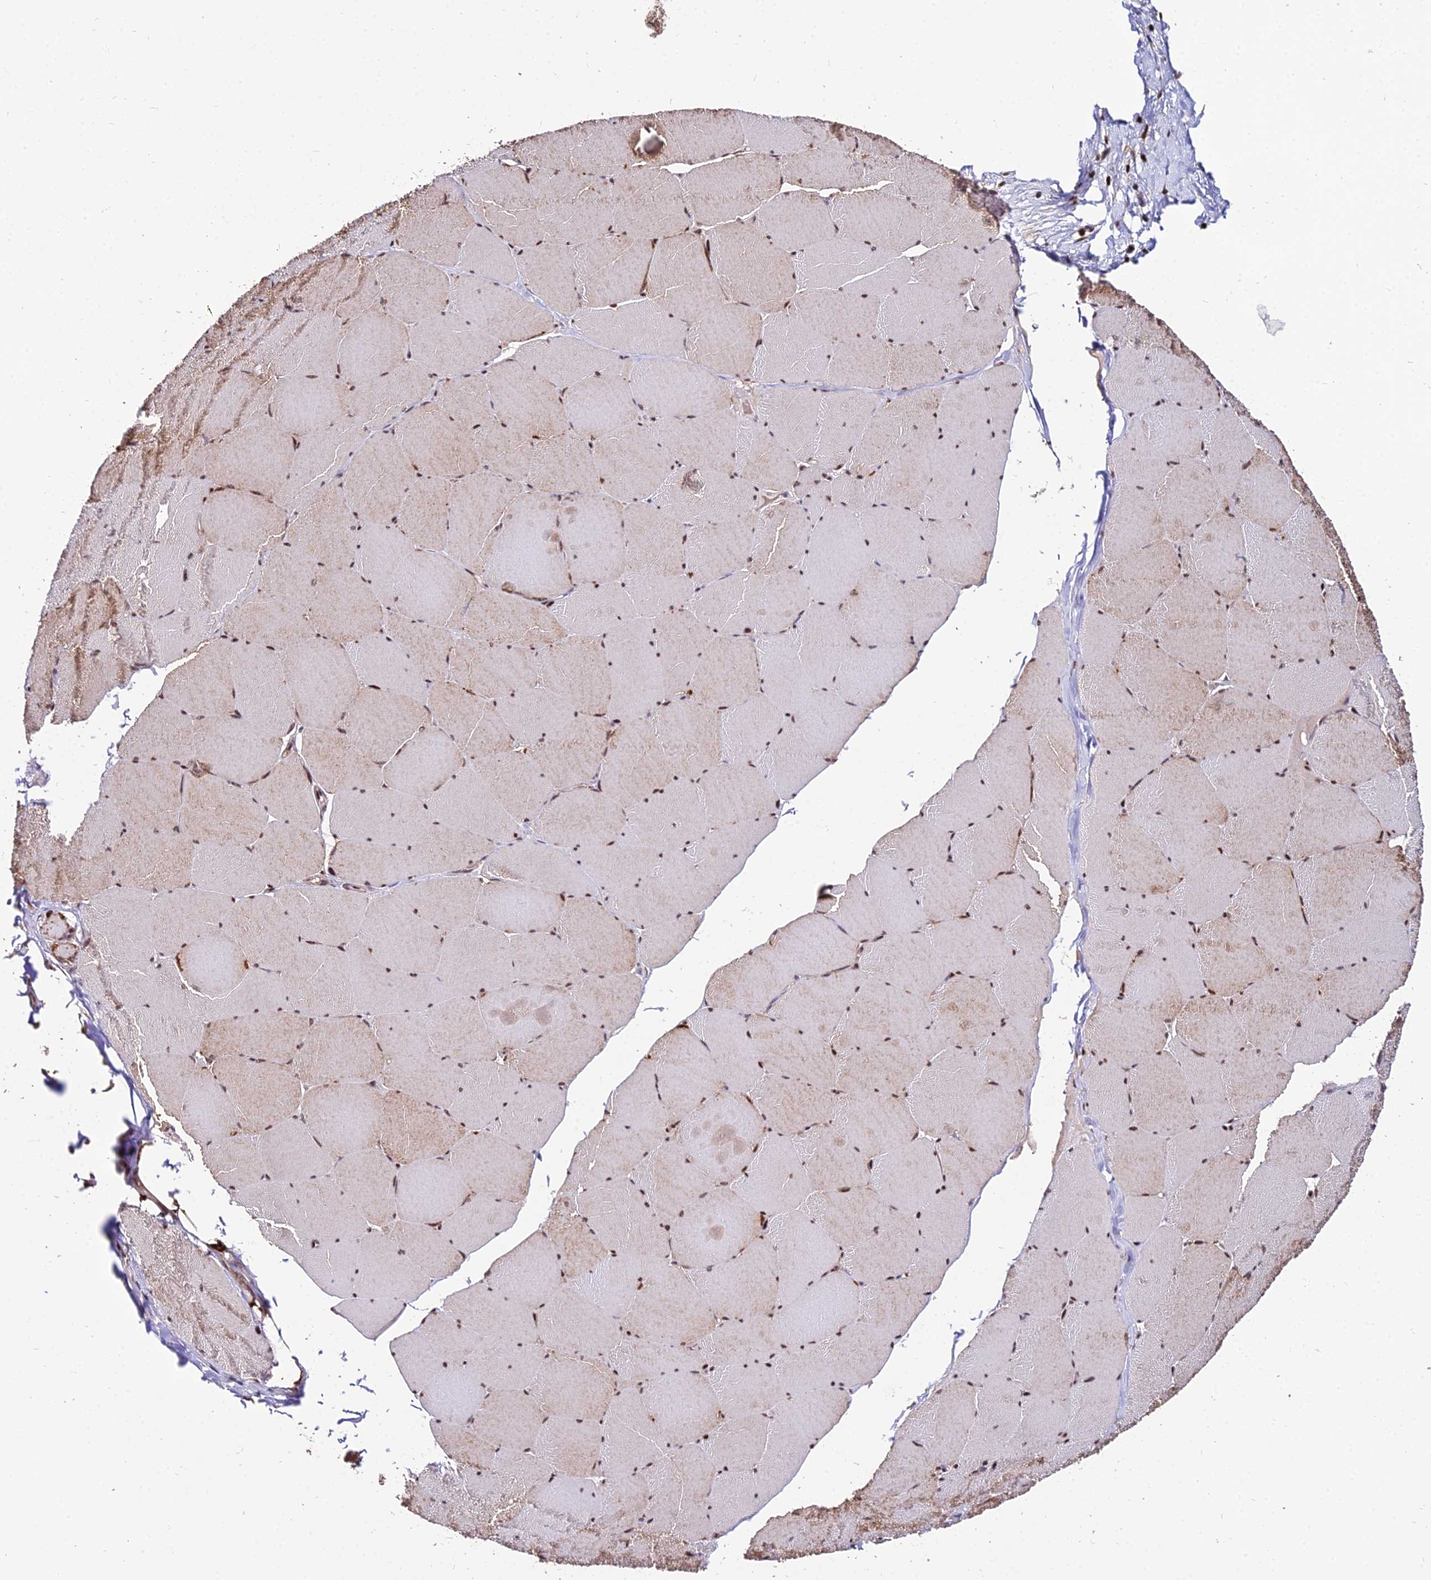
{"staining": {"intensity": "moderate", "quantity": ">75%", "location": "cytoplasmic/membranous,nuclear"}, "tissue": "skeletal muscle", "cell_type": "Myocytes", "image_type": "normal", "snomed": [{"axis": "morphology", "description": "Normal tissue, NOS"}, {"axis": "topography", "description": "Skeletal muscle"}, {"axis": "topography", "description": "Head-Neck"}], "caption": "Immunohistochemical staining of normal human skeletal muscle exhibits >75% levels of moderate cytoplasmic/membranous,nuclear protein staining in about >75% of myocytes.", "gene": "CIB3", "patient": {"sex": "male", "age": 66}}